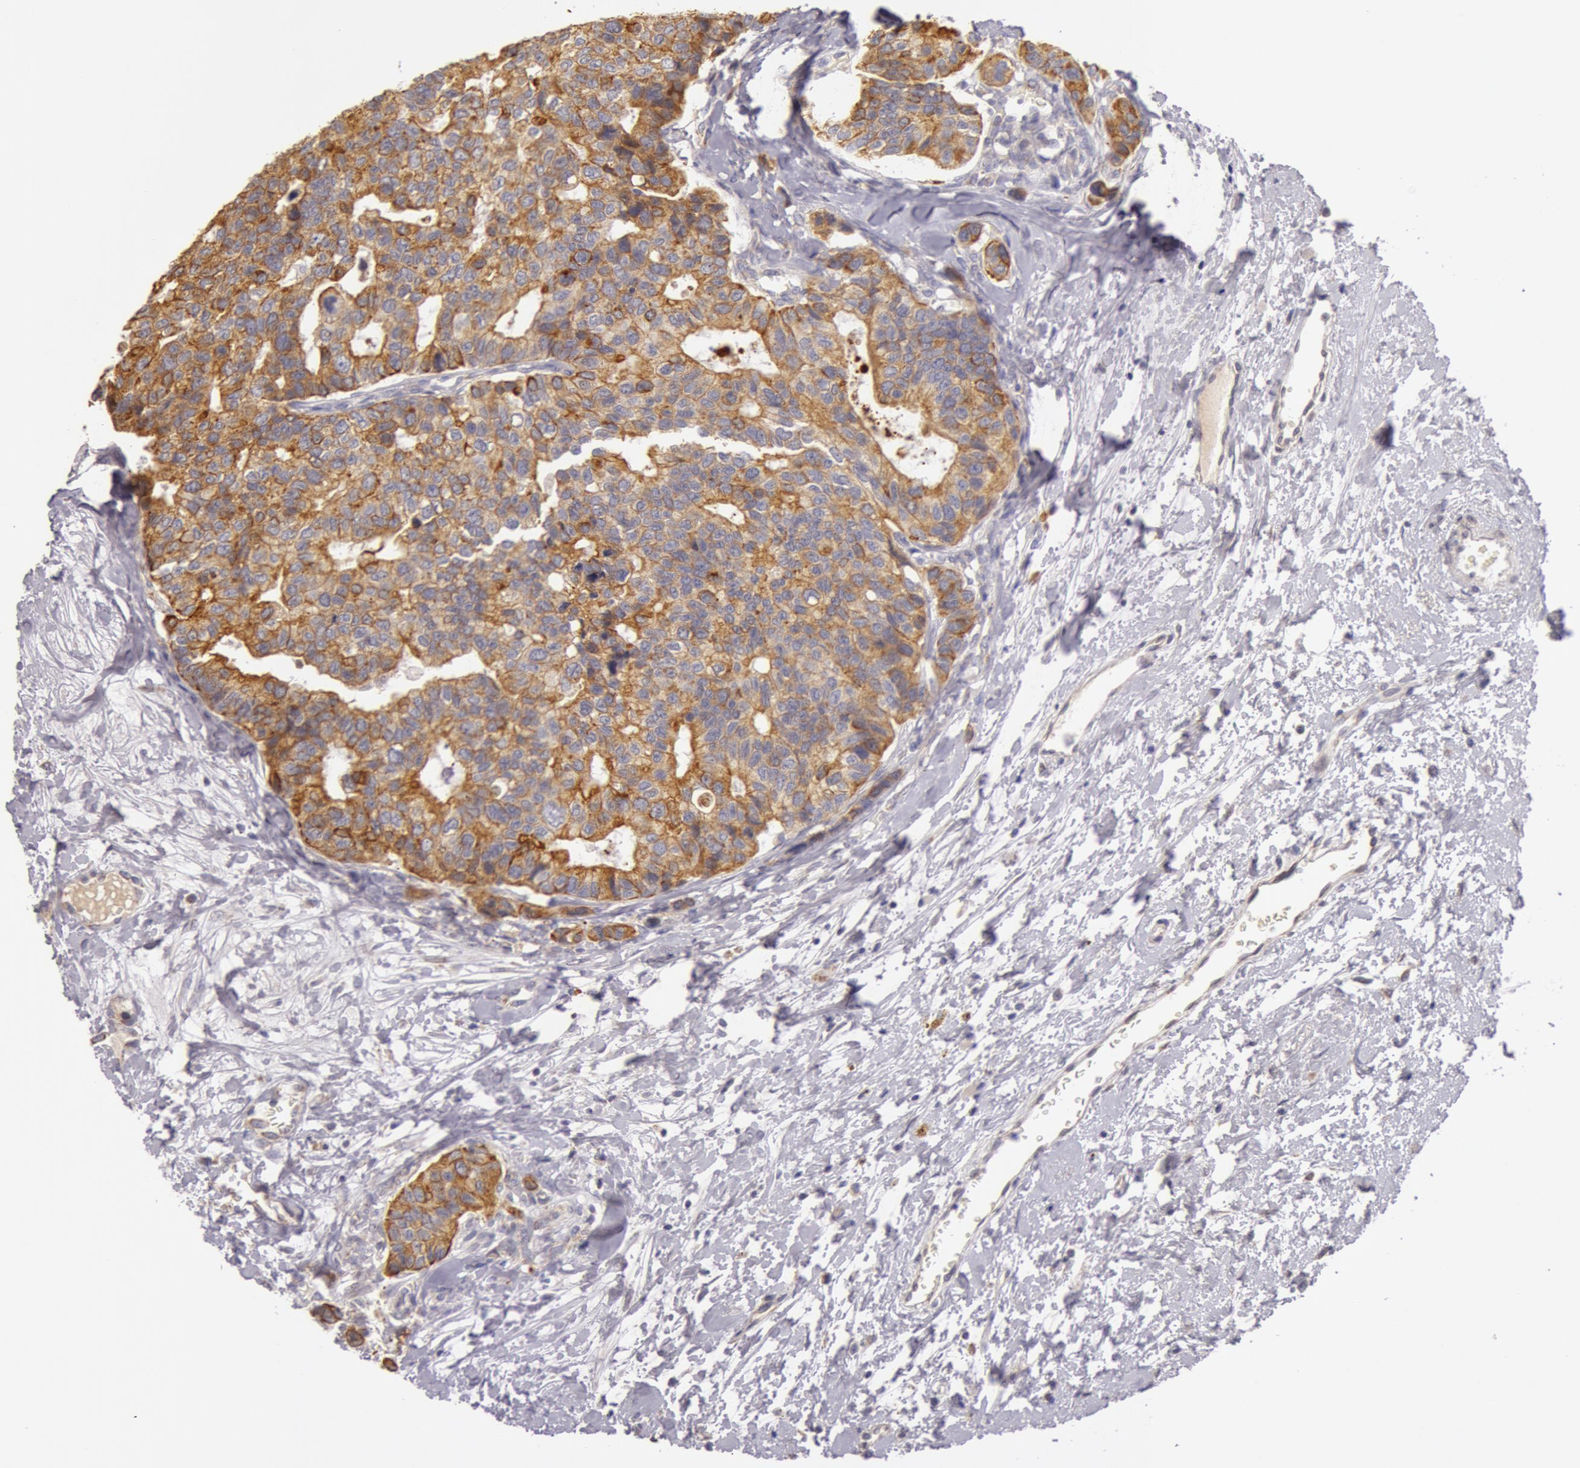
{"staining": {"intensity": "moderate", "quantity": ">75%", "location": "cytoplasmic/membranous"}, "tissue": "breast cancer", "cell_type": "Tumor cells", "image_type": "cancer", "snomed": [{"axis": "morphology", "description": "Duct carcinoma"}, {"axis": "topography", "description": "Breast"}], "caption": "Breast cancer tissue displays moderate cytoplasmic/membranous expression in about >75% of tumor cells, visualized by immunohistochemistry.", "gene": "KRT18", "patient": {"sex": "female", "age": 69}}